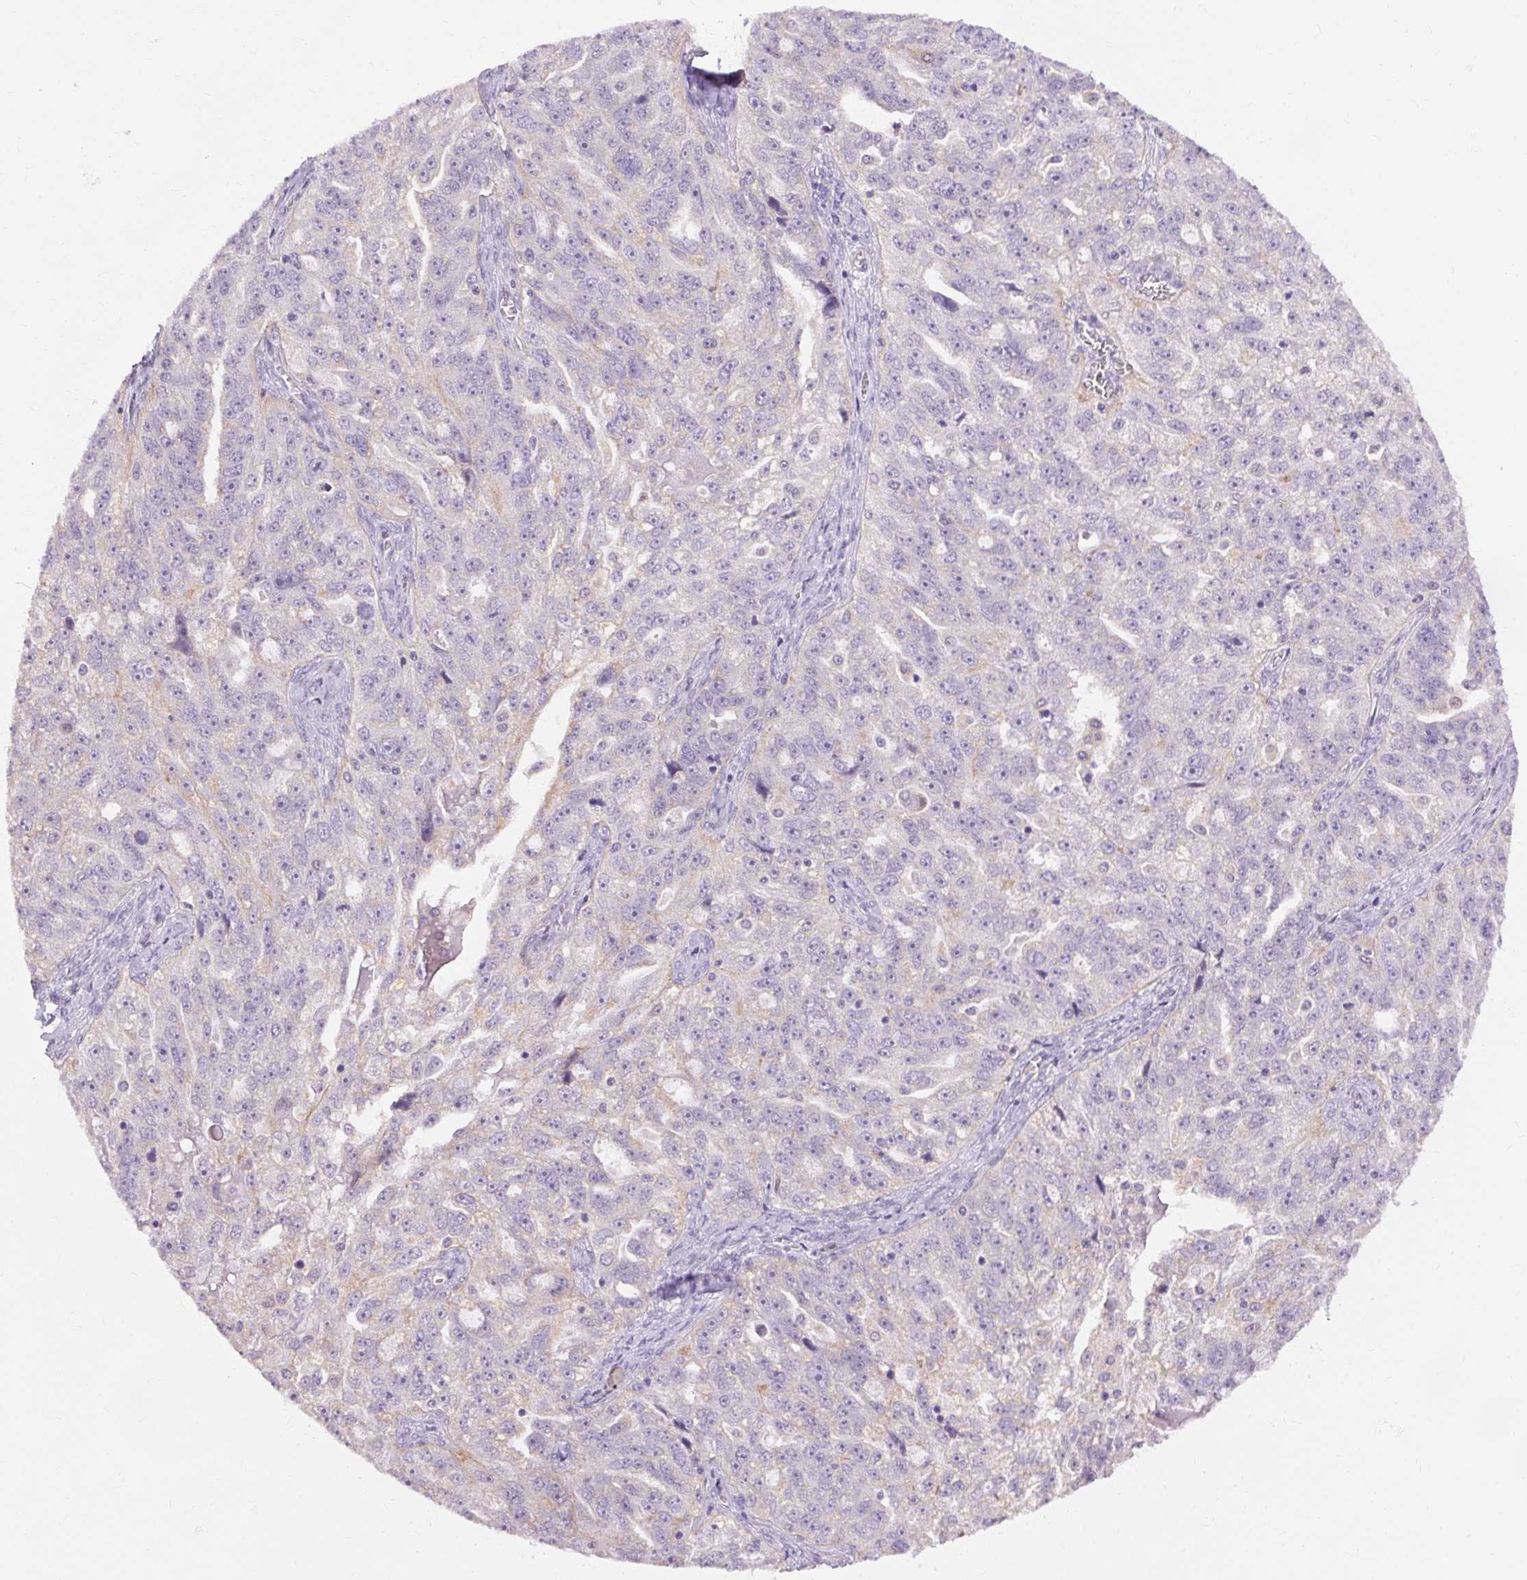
{"staining": {"intensity": "weak", "quantity": "<25%", "location": "cytoplasmic/membranous"}, "tissue": "ovarian cancer", "cell_type": "Tumor cells", "image_type": "cancer", "snomed": [{"axis": "morphology", "description": "Cystadenocarcinoma, serous, NOS"}, {"axis": "topography", "description": "Ovary"}], "caption": "The image exhibits no significant positivity in tumor cells of ovarian cancer.", "gene": "TM6SF1", "patient": {"sex": "female", "age": 51}}